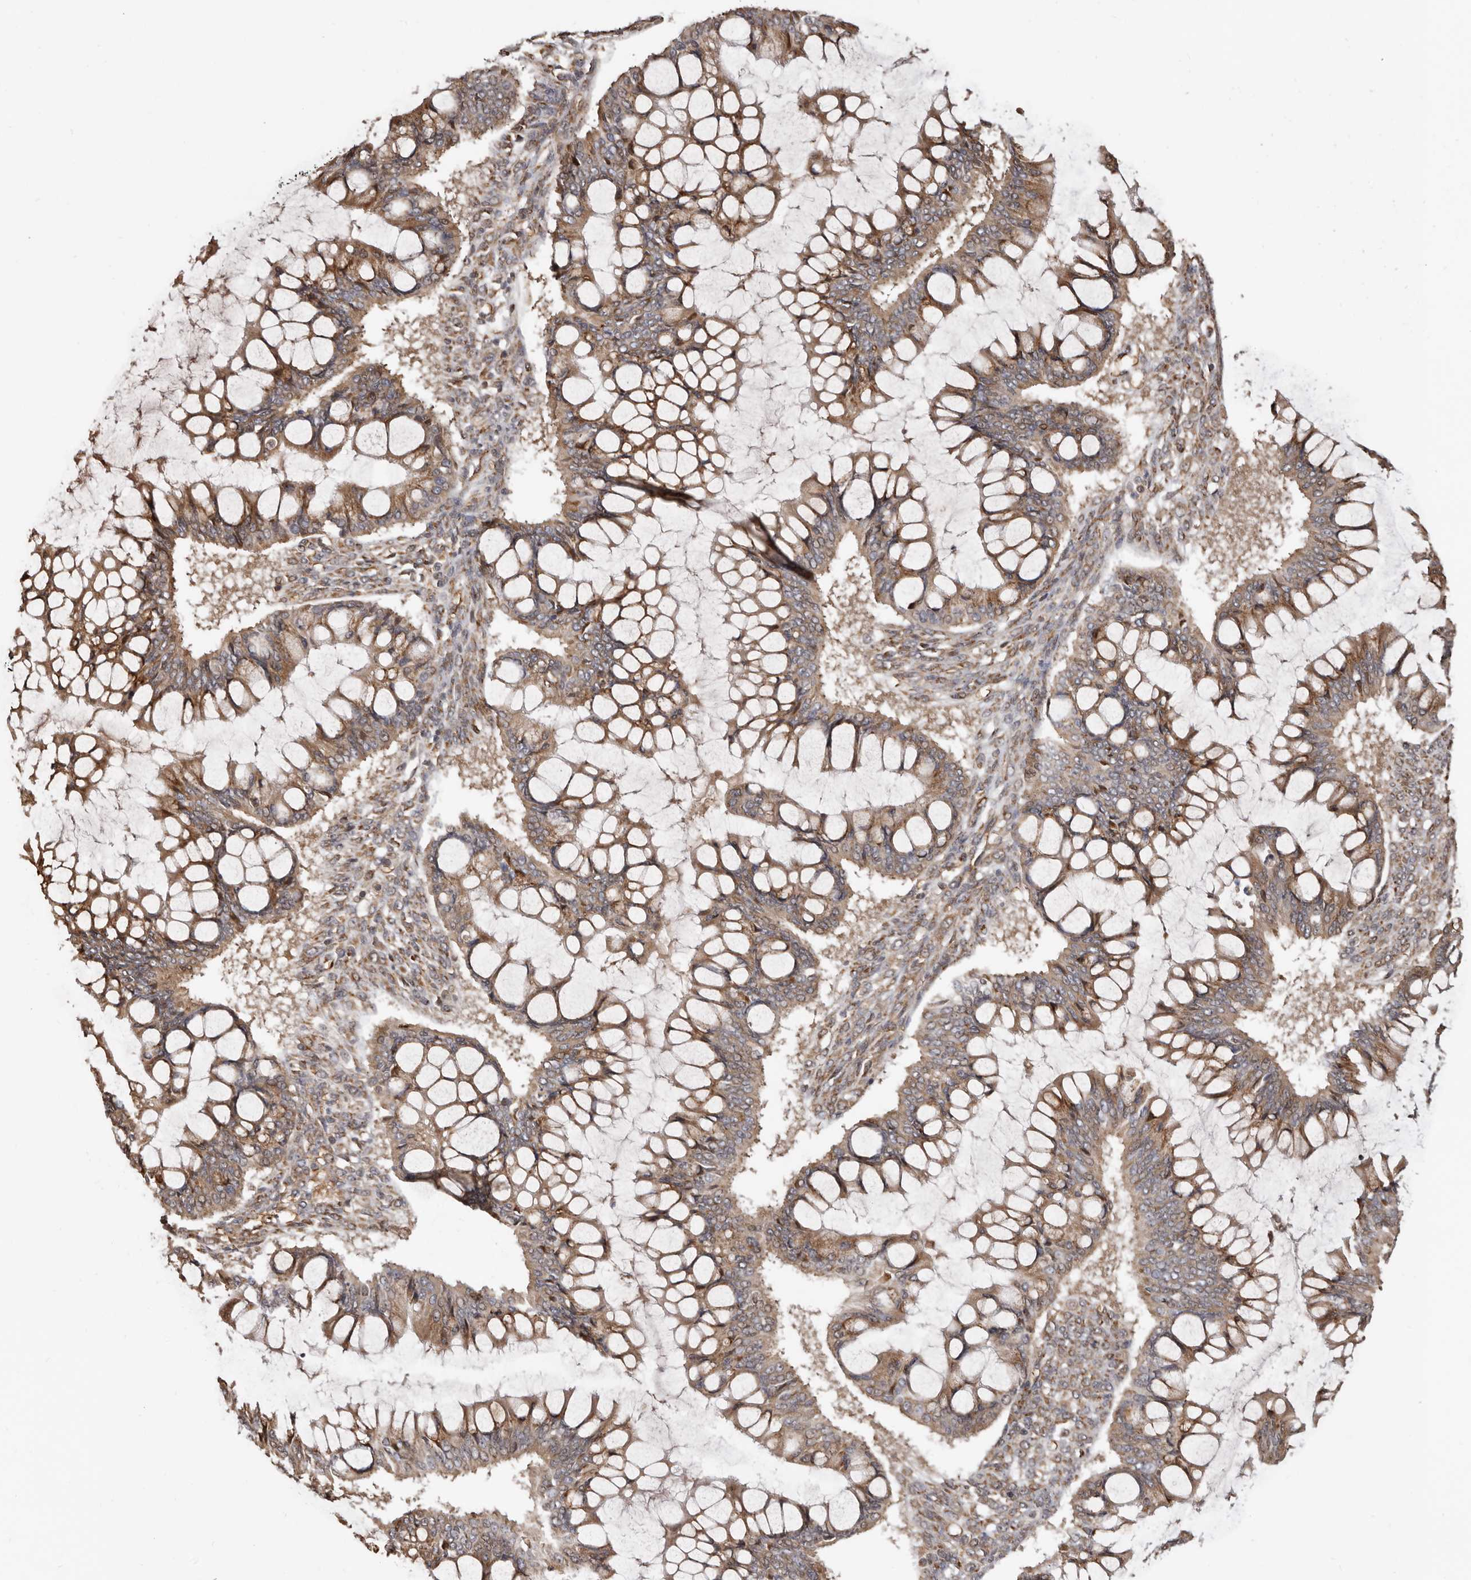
{"staining": {"intensity": "moderate", "quantity": ">75%", "location": "cytoplasmic/membranous"}, "tissue": "ovarian cancer", "cell_type": "Tumor cells", "image_type": "cancer", "snomed": [{"axis": "morphology", "description": "Cystadenocarcinoma, mucinous, NOS"}, {"axis": "topography", "description": "Ovary"}], "caption": "Ovarian mucinous cystadenocarcinoma stained for a protein (brown) demonstrates moderate cytoplasmic/membranous positive staining in about >75% of tumor cells.", "gene": "ENTREP1", "patient": {"sex": "female", "age": 73}}